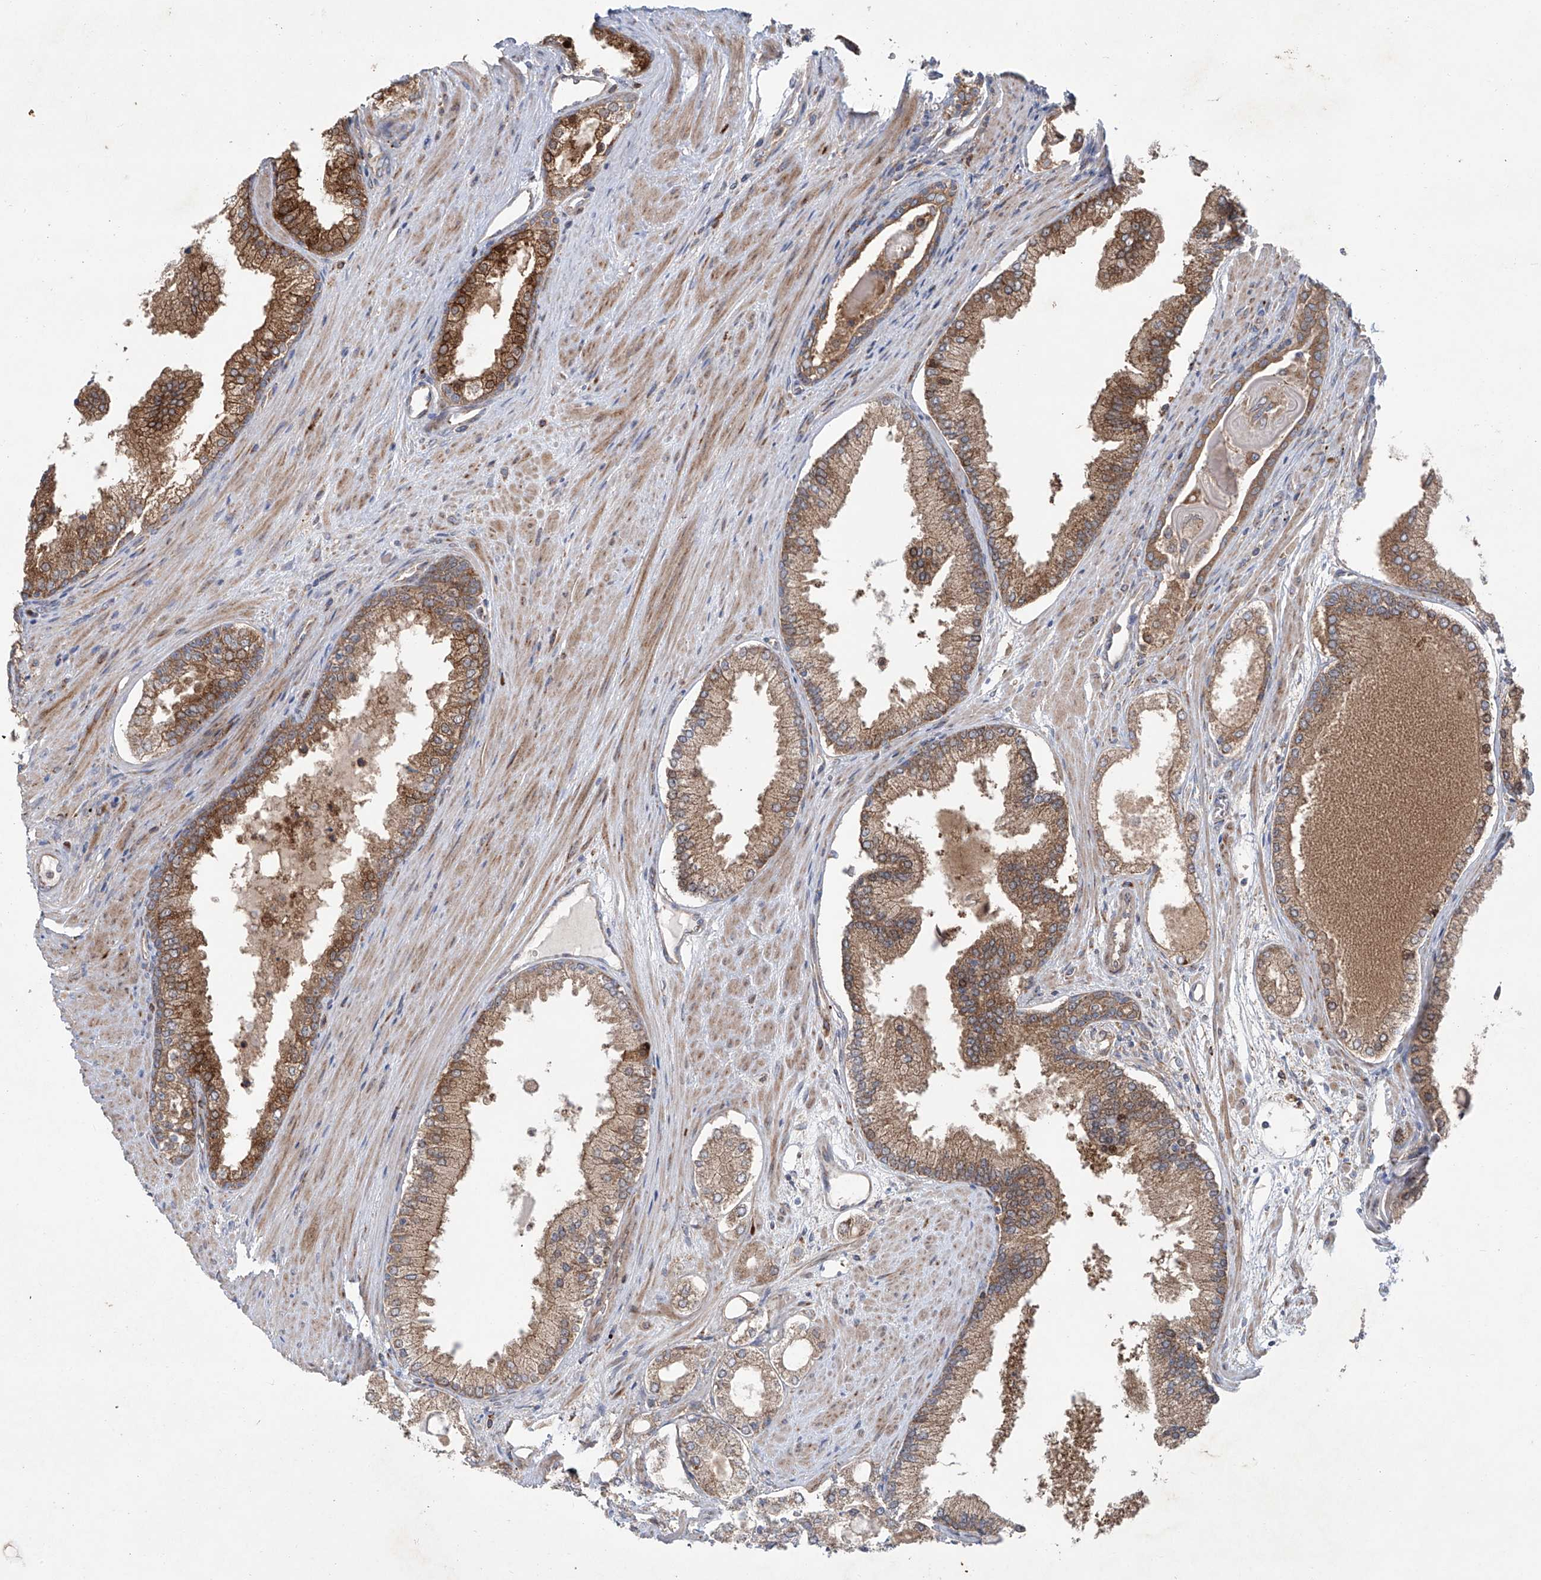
{"staining": {"intensity": "moderate", "quantity": ">75%", "location": "cytoplasmic/membranous"}, "tissue": "prostate cancer", "cell_type": "Tumor cells", "image_type": "cancer", "snomed": [{"axis": "morphology", "description": "Adenocarcinoma, High grade"}, {"axis": "topography", "description": "Prostate"}], "caption": "Prostate cancer stained with immunohistochemistry reveals moderate cytoplasmic/membranous positivity in approximately >75% of tumor cells.", "gene": "KLC4", "patient": {"sex": "male", "age": 60}}